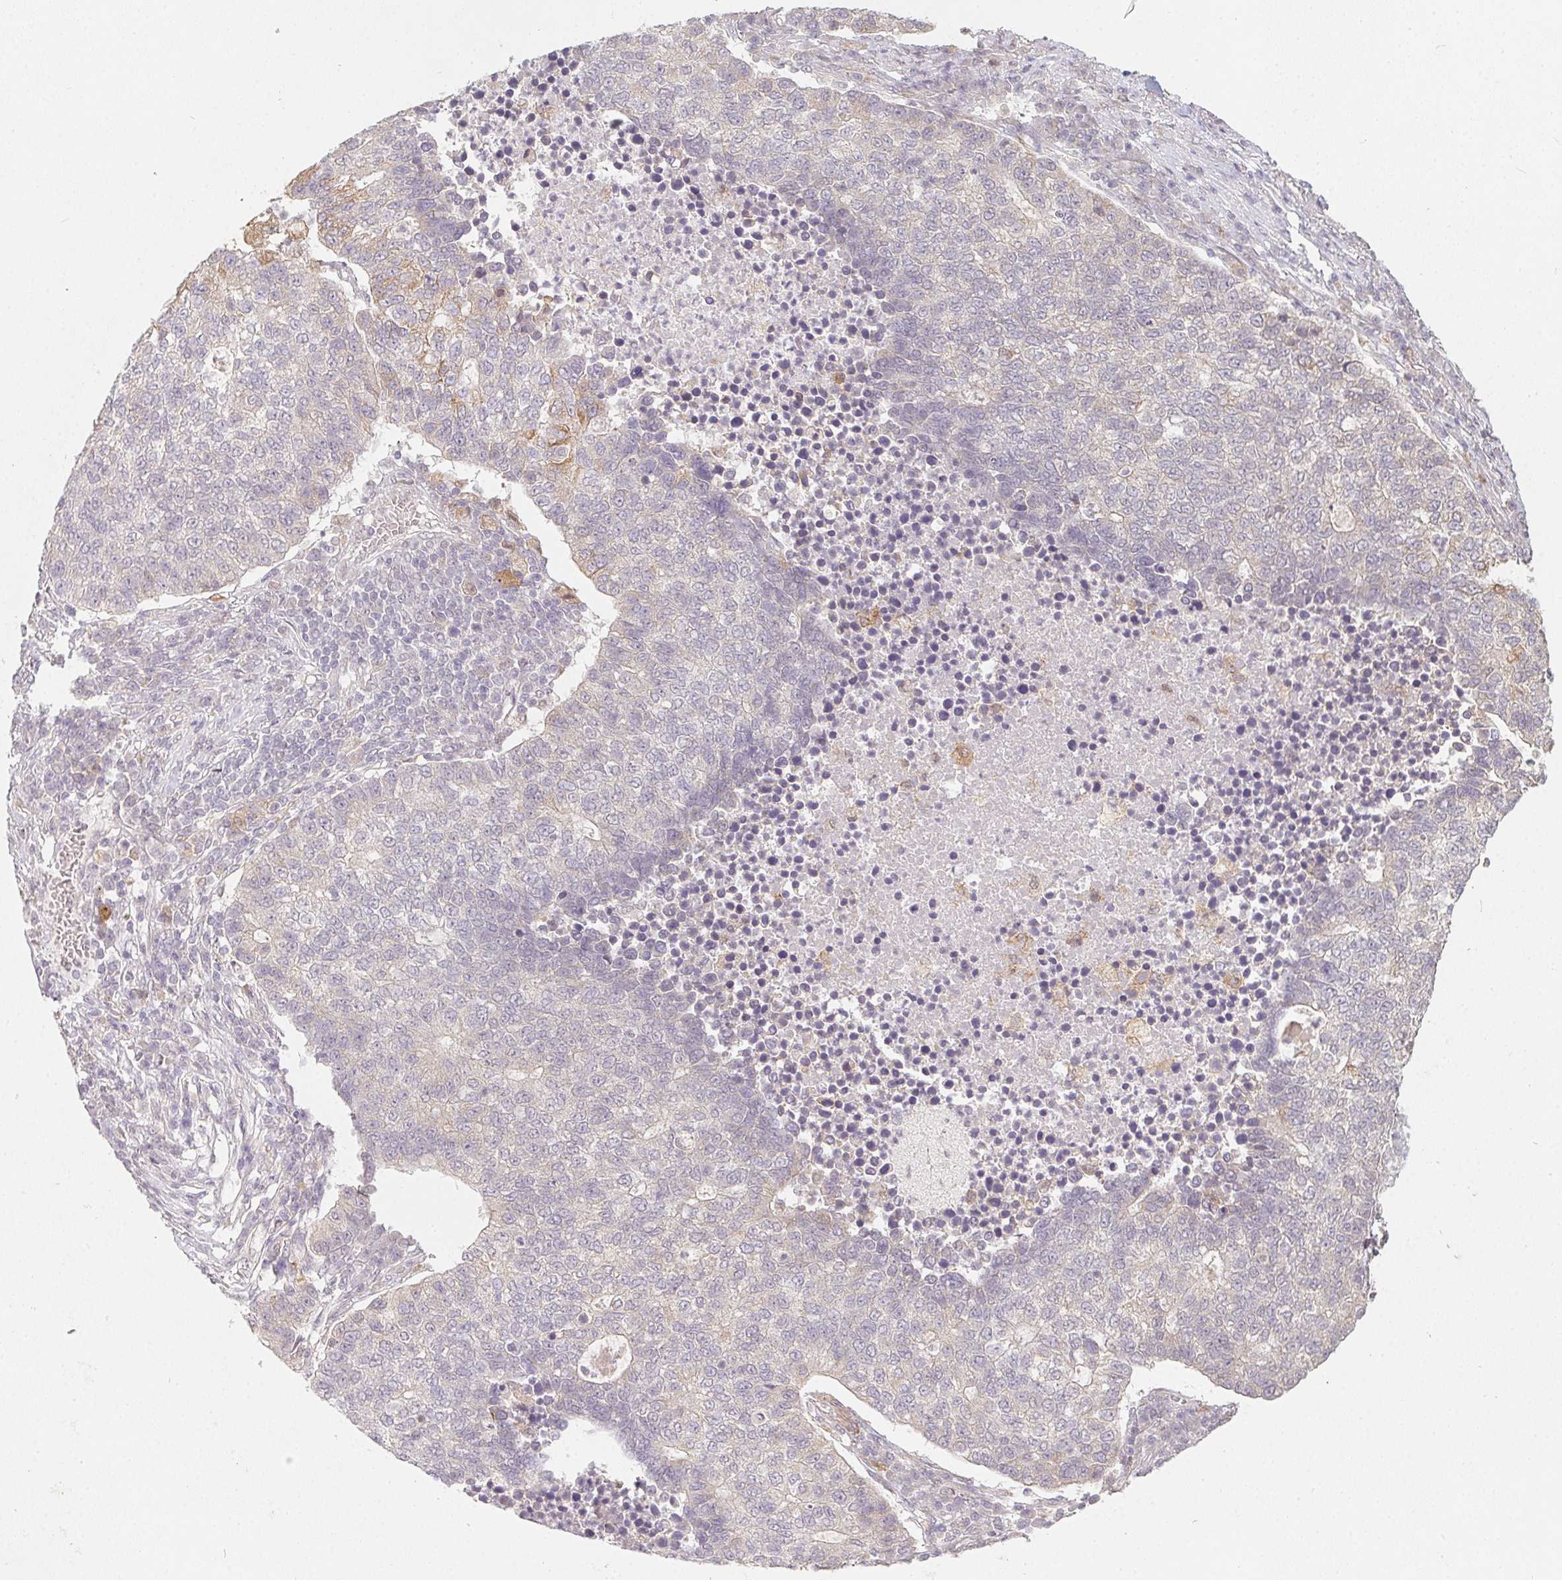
{"staining": {"intensity": "moderate", "quantity": "<25%", "location": "cytoplasmic/membranous"}, "tissue": "lung cancer", "cell_type": "Tumor cells", "image_type": "cancer", "snomed": [{"axis": "morphology", "description": "Adenocarcinoma, NOS"}, {"axis": "topography", "description": "Lung"}], "caption": "Lung adenocarcinoma stained for a protein reveals moderate cytoplasmic/membranous positivity in tumor cells. (Stains: DAB (3,3'-diaminobenzidine) in brown, nuclei in blue, Microscopy: brightfield microscopy at high magnification).", "gene": "SOAT1", "patient": {"sex": "male", "age": 57}}